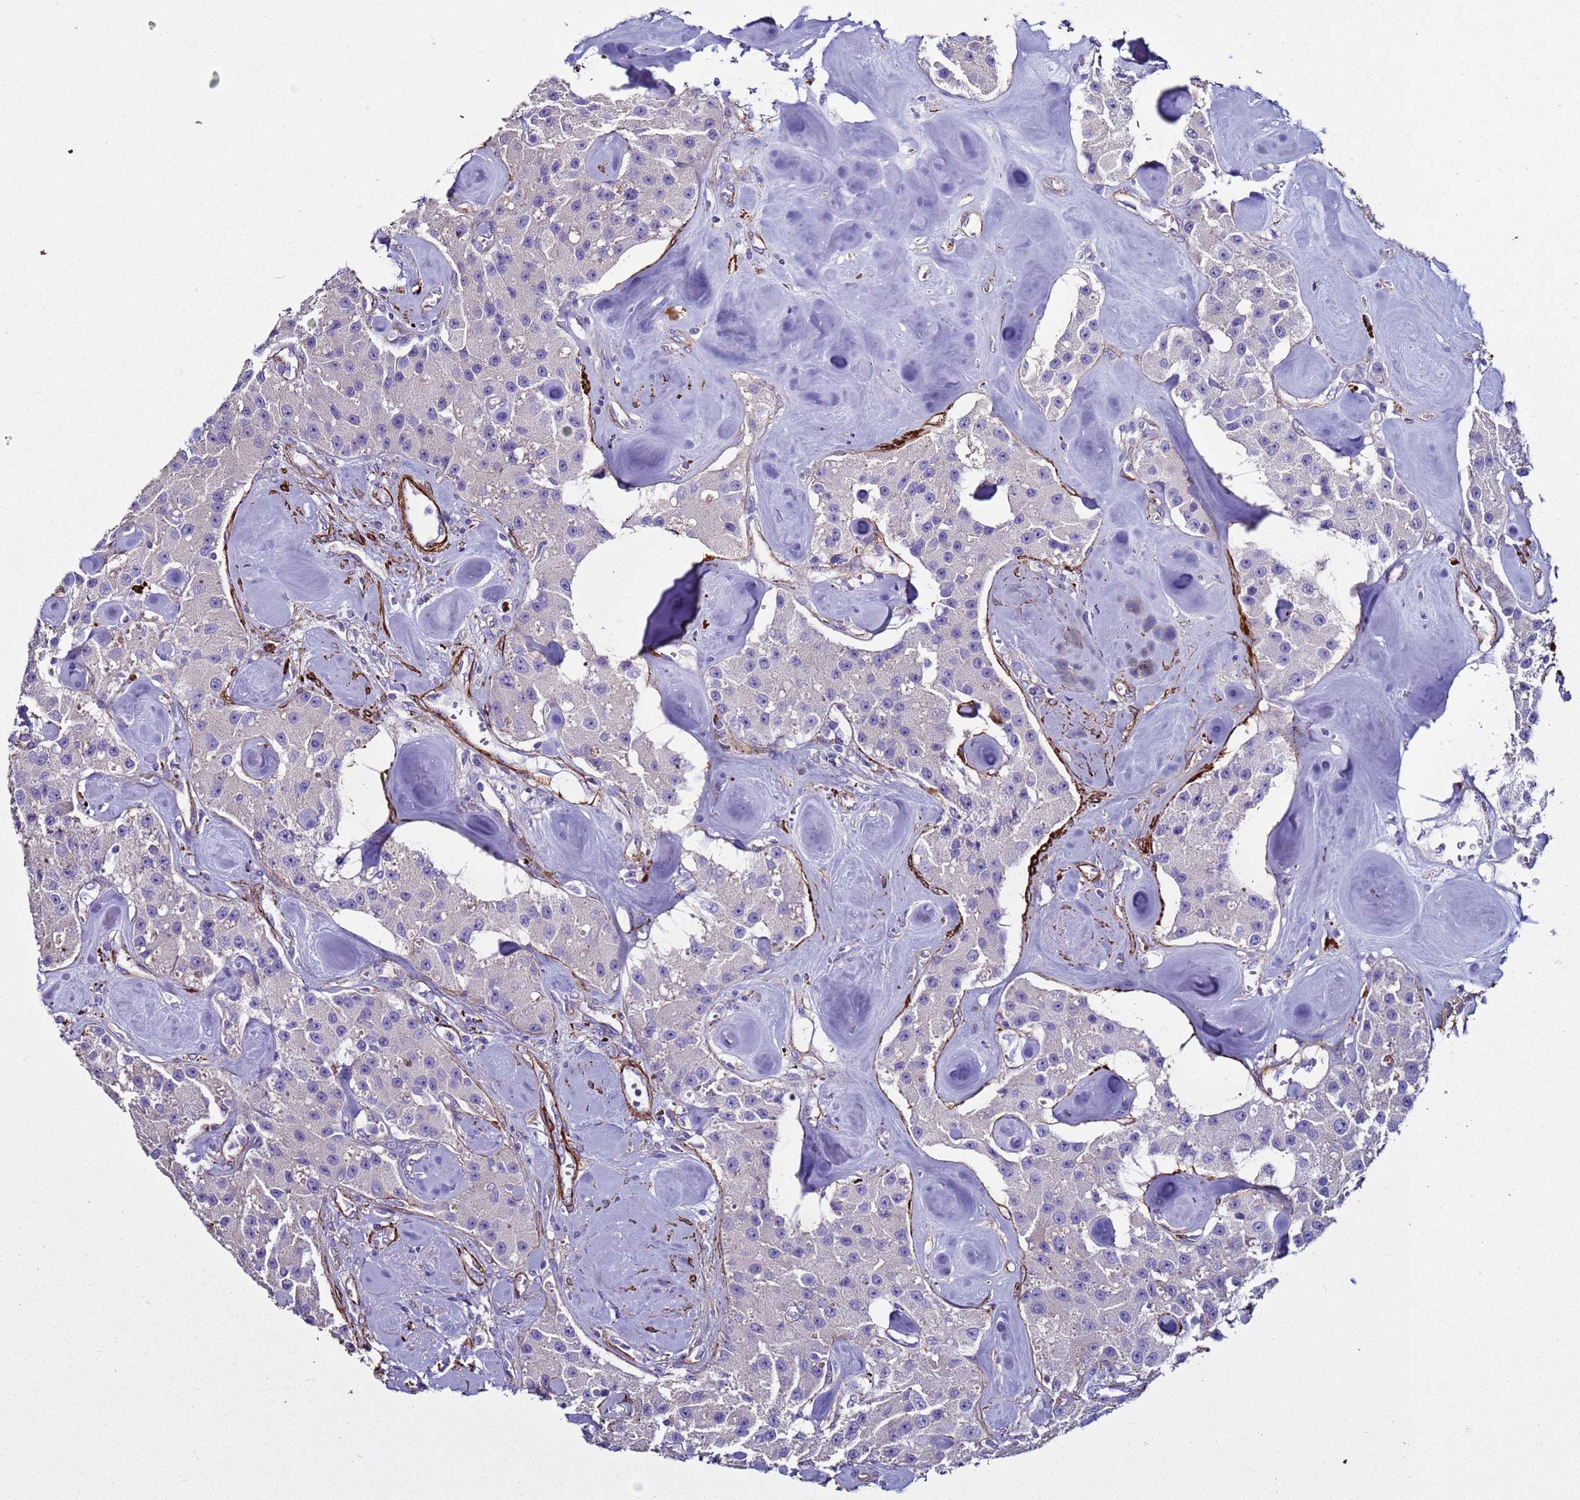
{"staining": {"intensity": "negative", "quantity": "none", "location": "none"}, "tissue": "carcinoid", "cell_type": "Tumor cells", "image_type": "cancer", "snomed": [{"axis": "morphology", "description": "Carcinoid, malignant, NOS"}, {"axis": "topography", "description": "Pancreas"}], "caption": "The photomicrograph demonstrates no staining of tumor cells in malignant carcinoid. The staining is performed using DAB brown chromogen with nuclei counter-stained in using hematoxylin.", "gene": "RABL2B", "patient": {"sex": "male", "age": 41}}